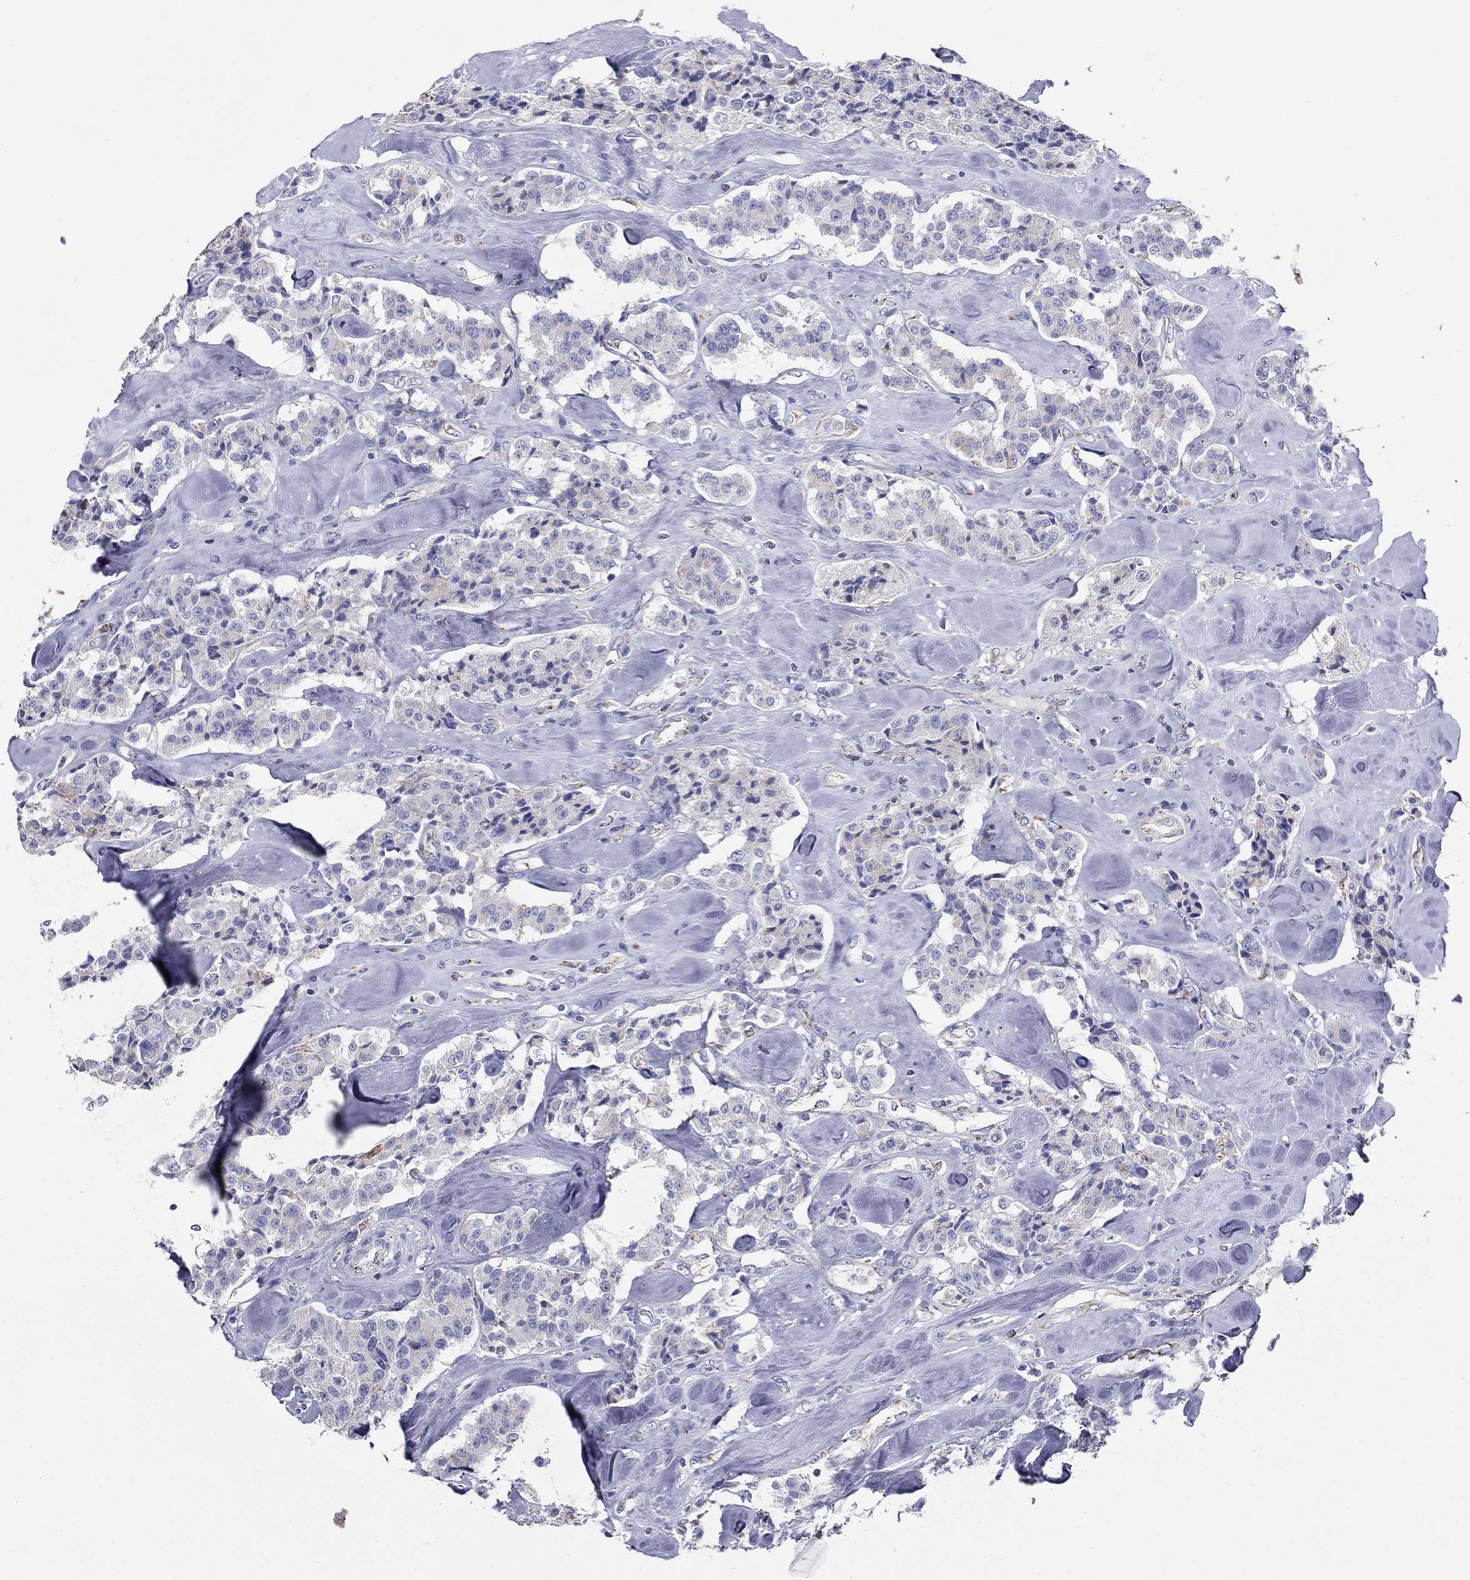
{"staining": {"intensity": "negative", "quantity": "none", "location": "none"}, "tissue": "carcinoid", "cell_type": "Tumor cells", "image_type": "cancer", "snomed": [{"axis": "morphology", "description": "Carcinoid, malignant, NOS"}, {"axis": "topography", "description": "Pancreas"}], "caption": "This is an immunohistochemistry image of human malignant carcinoid. There is no positivity in tumor cells.", "gene": "NDUFA4L2", "patient": {"sex": "male", "age": 41}}